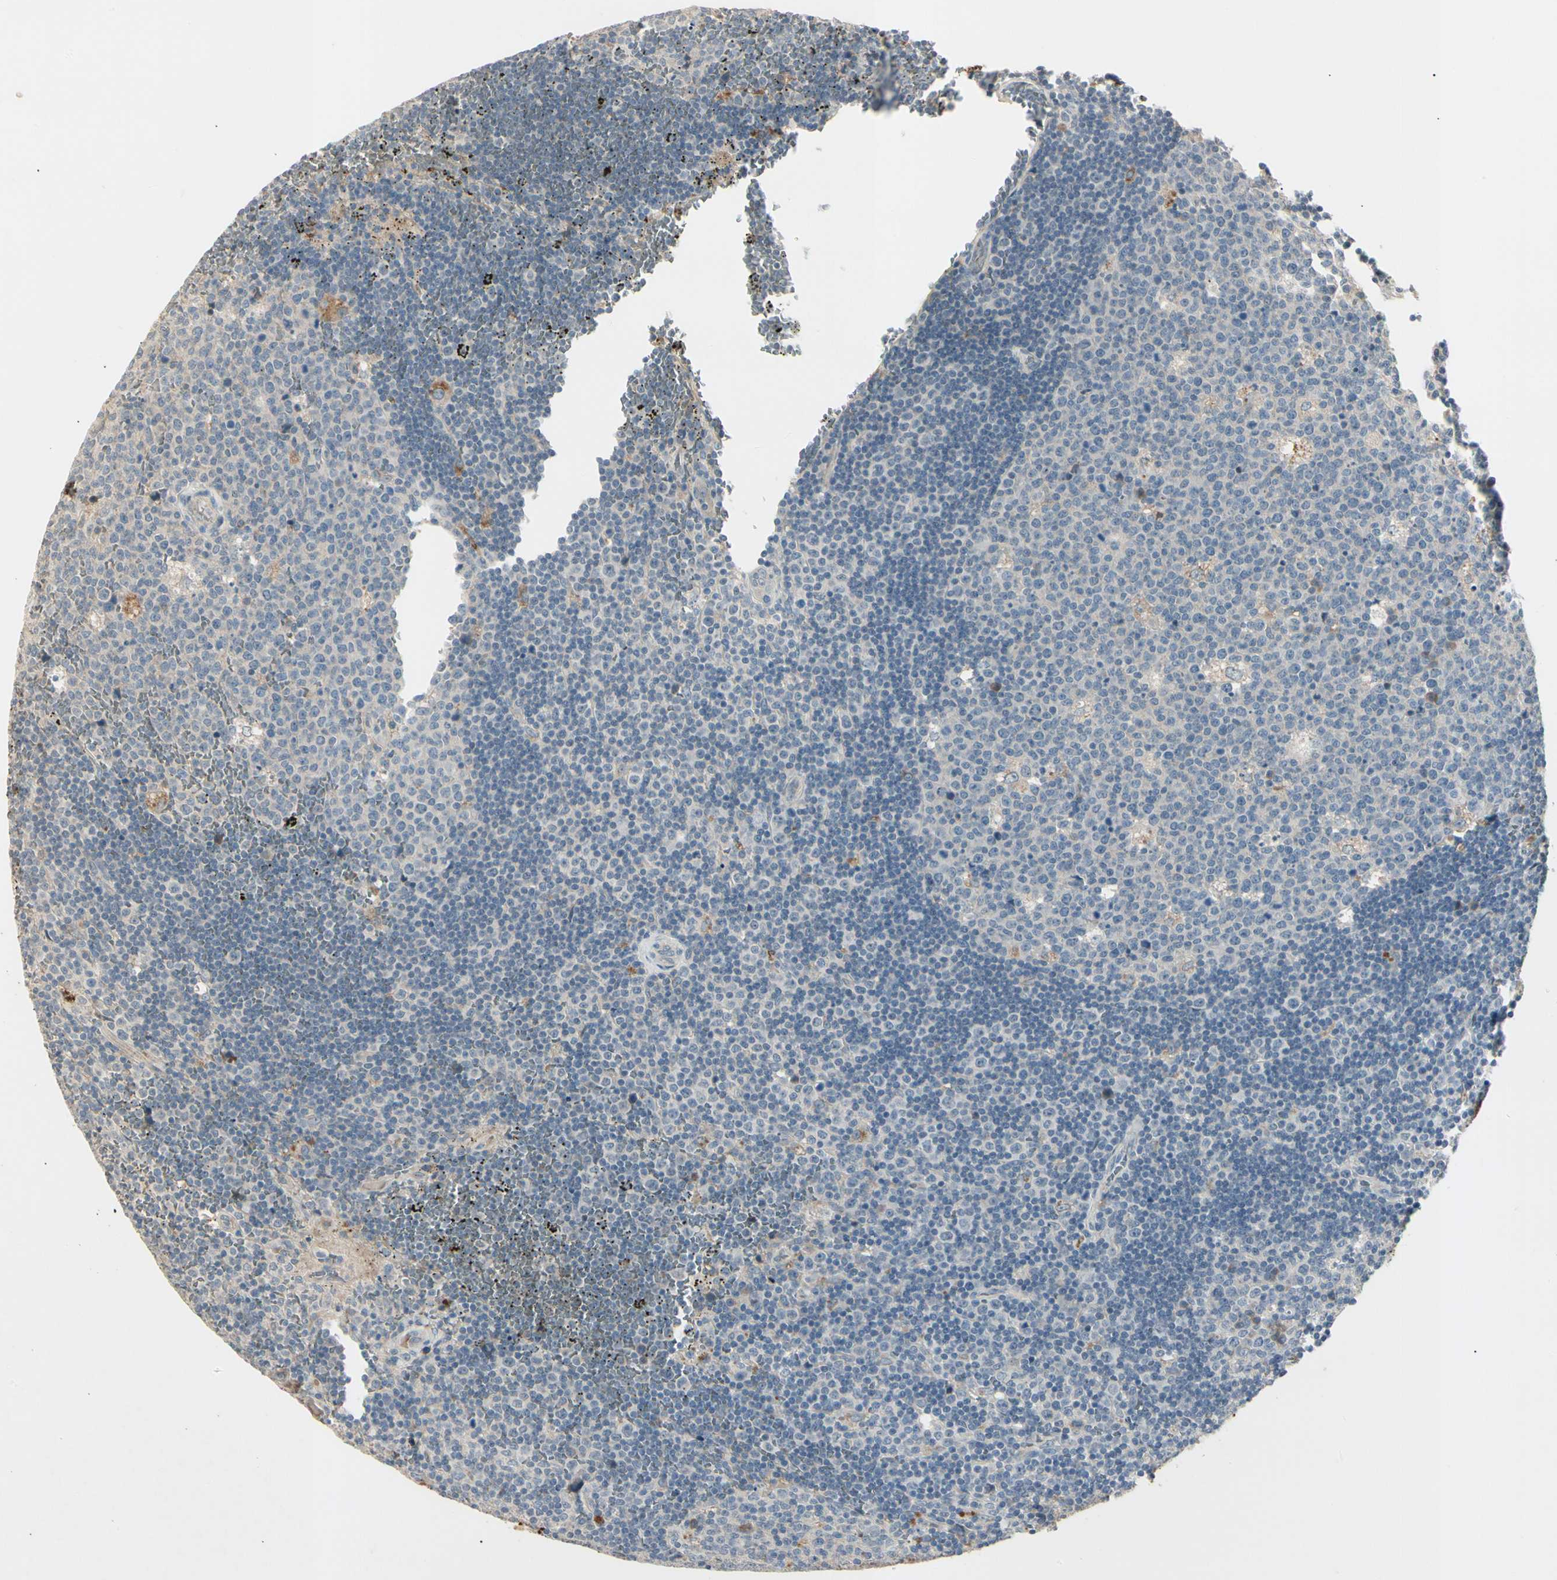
{"staining": {"intensity": "negative", "quantity": "none", "location": "none"}, "tissue": "lymph node", "cell_type": "Germinal center cells", "image_type": "normal", "snomed": [{"axis": "morphology", "description": "Normal tissue, NOS"}, {"axis": "topography", "description": "Lymph node"}, {"axis": "topography", "description": "Salivary gland"}], "caption": "Photomicrograph shows no protein positivity in germinal center cells of benign lymph node. Brightfield microscopy of immunohistochemistry stained with DAB (brown) and hematoxylin (blue), captured at high magnification.", "gene": "SKIL", "patient": {"sex": "male", "age": 8}}